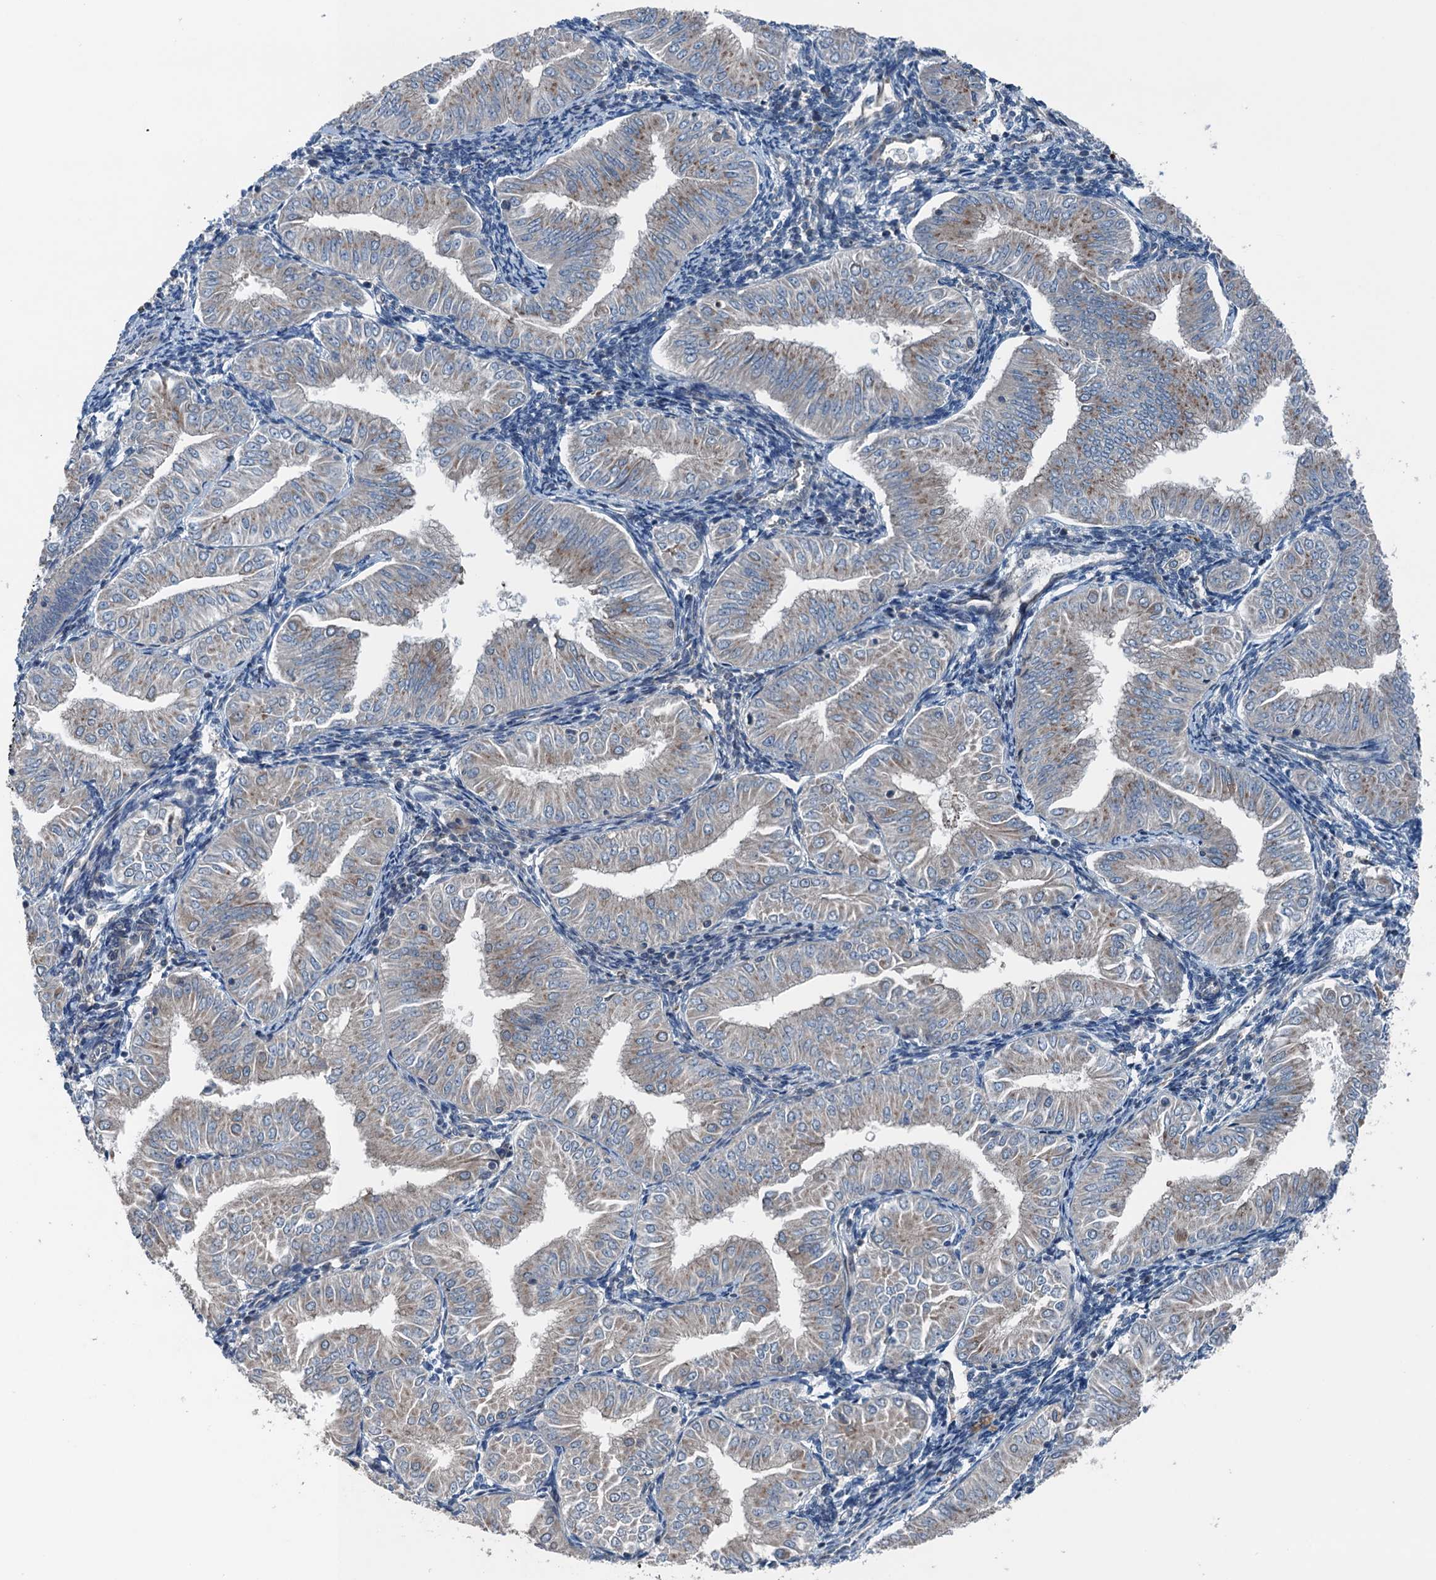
{"staining": {"intensity": "weak", "quantity": "<25%", "location": "cytoplasmic/membranous"}, "tissue": "endometrial cancer", "cell_type": "Tumor cells", "image_type": "cancer", "snomed": [{"axis": "morphology", "description": "Normal tissue, NOS"}, {"axis": "morphology", "description": "Adenocarcinoma, NOS"}, {"axis": "topography", "description": "Endometrium"}], "caption": "This histopathology image is of endometrial cancer (adenocarcinoma) stained with immunohistochemistry (IHC) to label a protein in brown with the nuclei are counter-stained blue. There is no expression in tumor cells.", "gene": "TRAPPC8", "patient": {"sex": "female", "age": 53}}